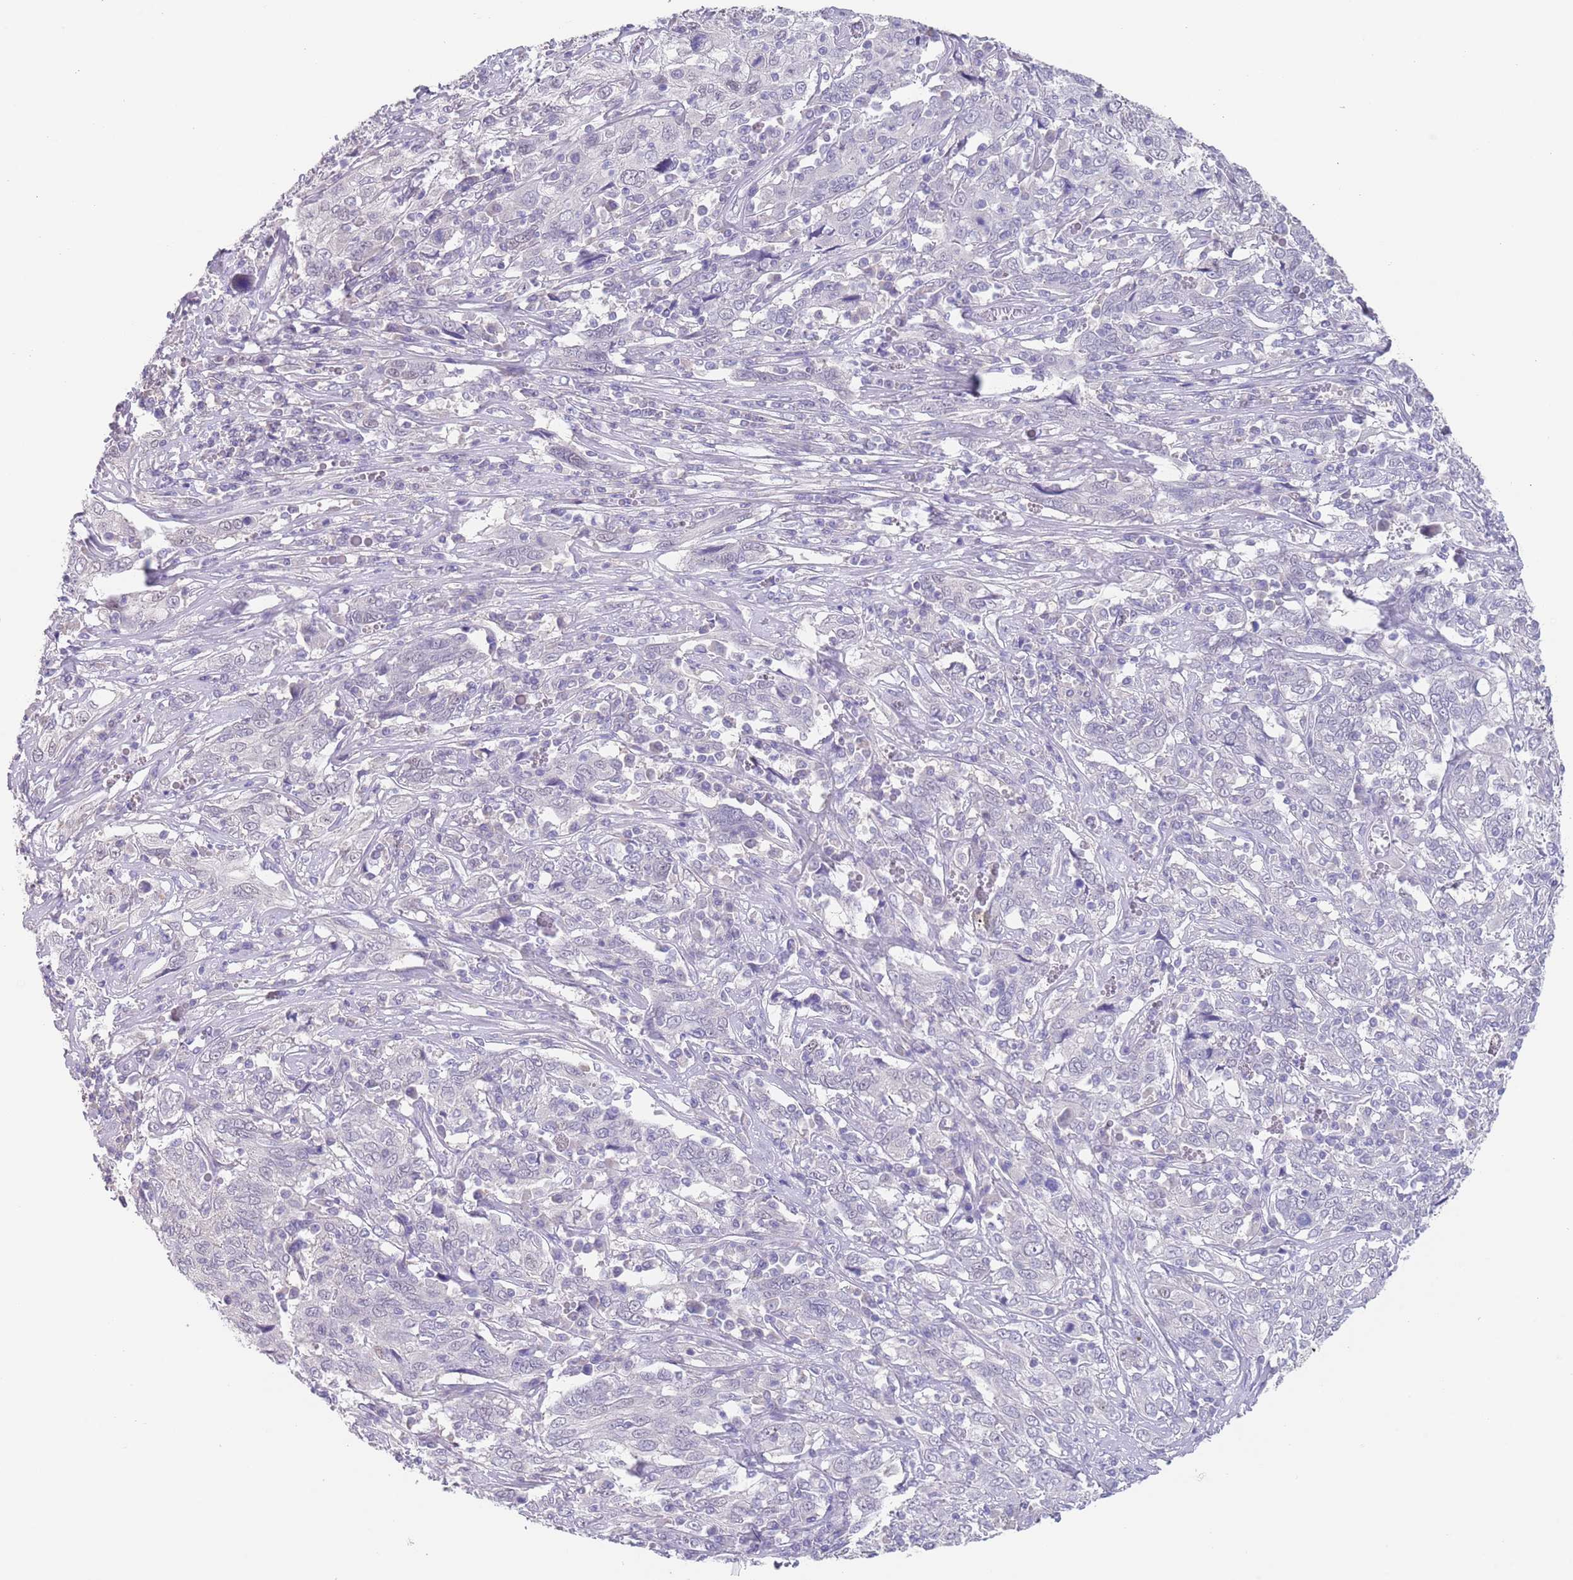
{"staining": {"intensity": "negative", "quantity": "none", "location": "none"}, "tissue": "cervical cancer", "cell_type": "Tumor cells", "image_type": "cancer", "snomed": [{"axis": "morphology", "description": "Squamous cell carcinoma, NOS"}, {"axis": "topography", "description": "Cervix"}], "caption": "Photomicrograph shows no significant protein expression in tumor cells of cervical cancer (squamous cell carcinoma). (Immunohistochemistry (ihc), brightfield microscopy, high magnification).", "gene": "RNF169", "patient": {"sex": "female", "age": 46}}